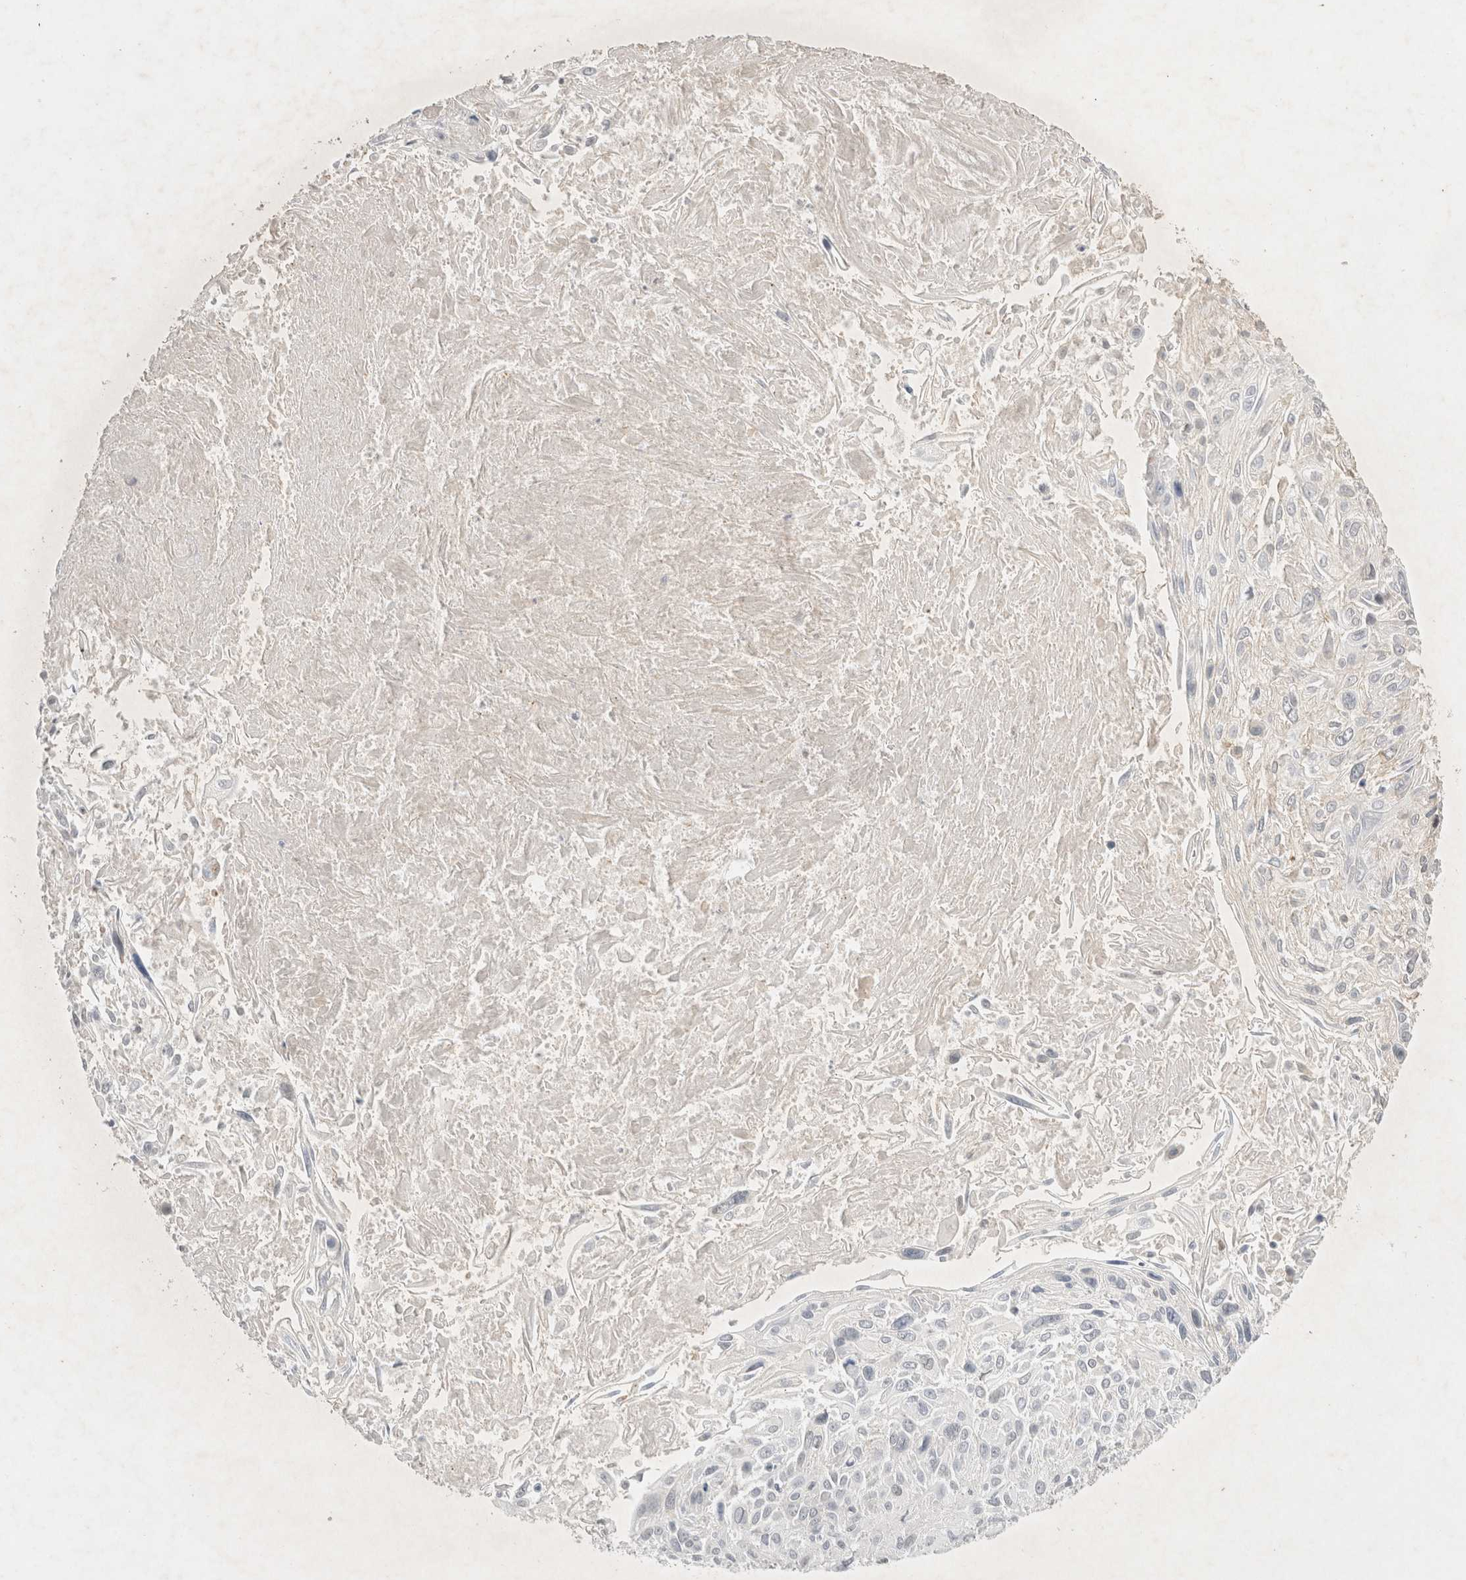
{"staining": {"intensity": "negative", "quantity": "none", "location": "none"}, "tissue": "cervical cancer", "cell_type": "Tumor cells", "image_type": "cancer", "snomed": [{"axis": "morphology", "description": "Squamous cell carcinoma, NOS"}, {"axis": "topography", "description": "Cervix"}], "caption": "Histopathology image shows no significant protein expression in tumor cells of squamous cell carcinoma (cervical).", "gene": "NEDD4L", "patient": {"sex": "female", "age": 51}}